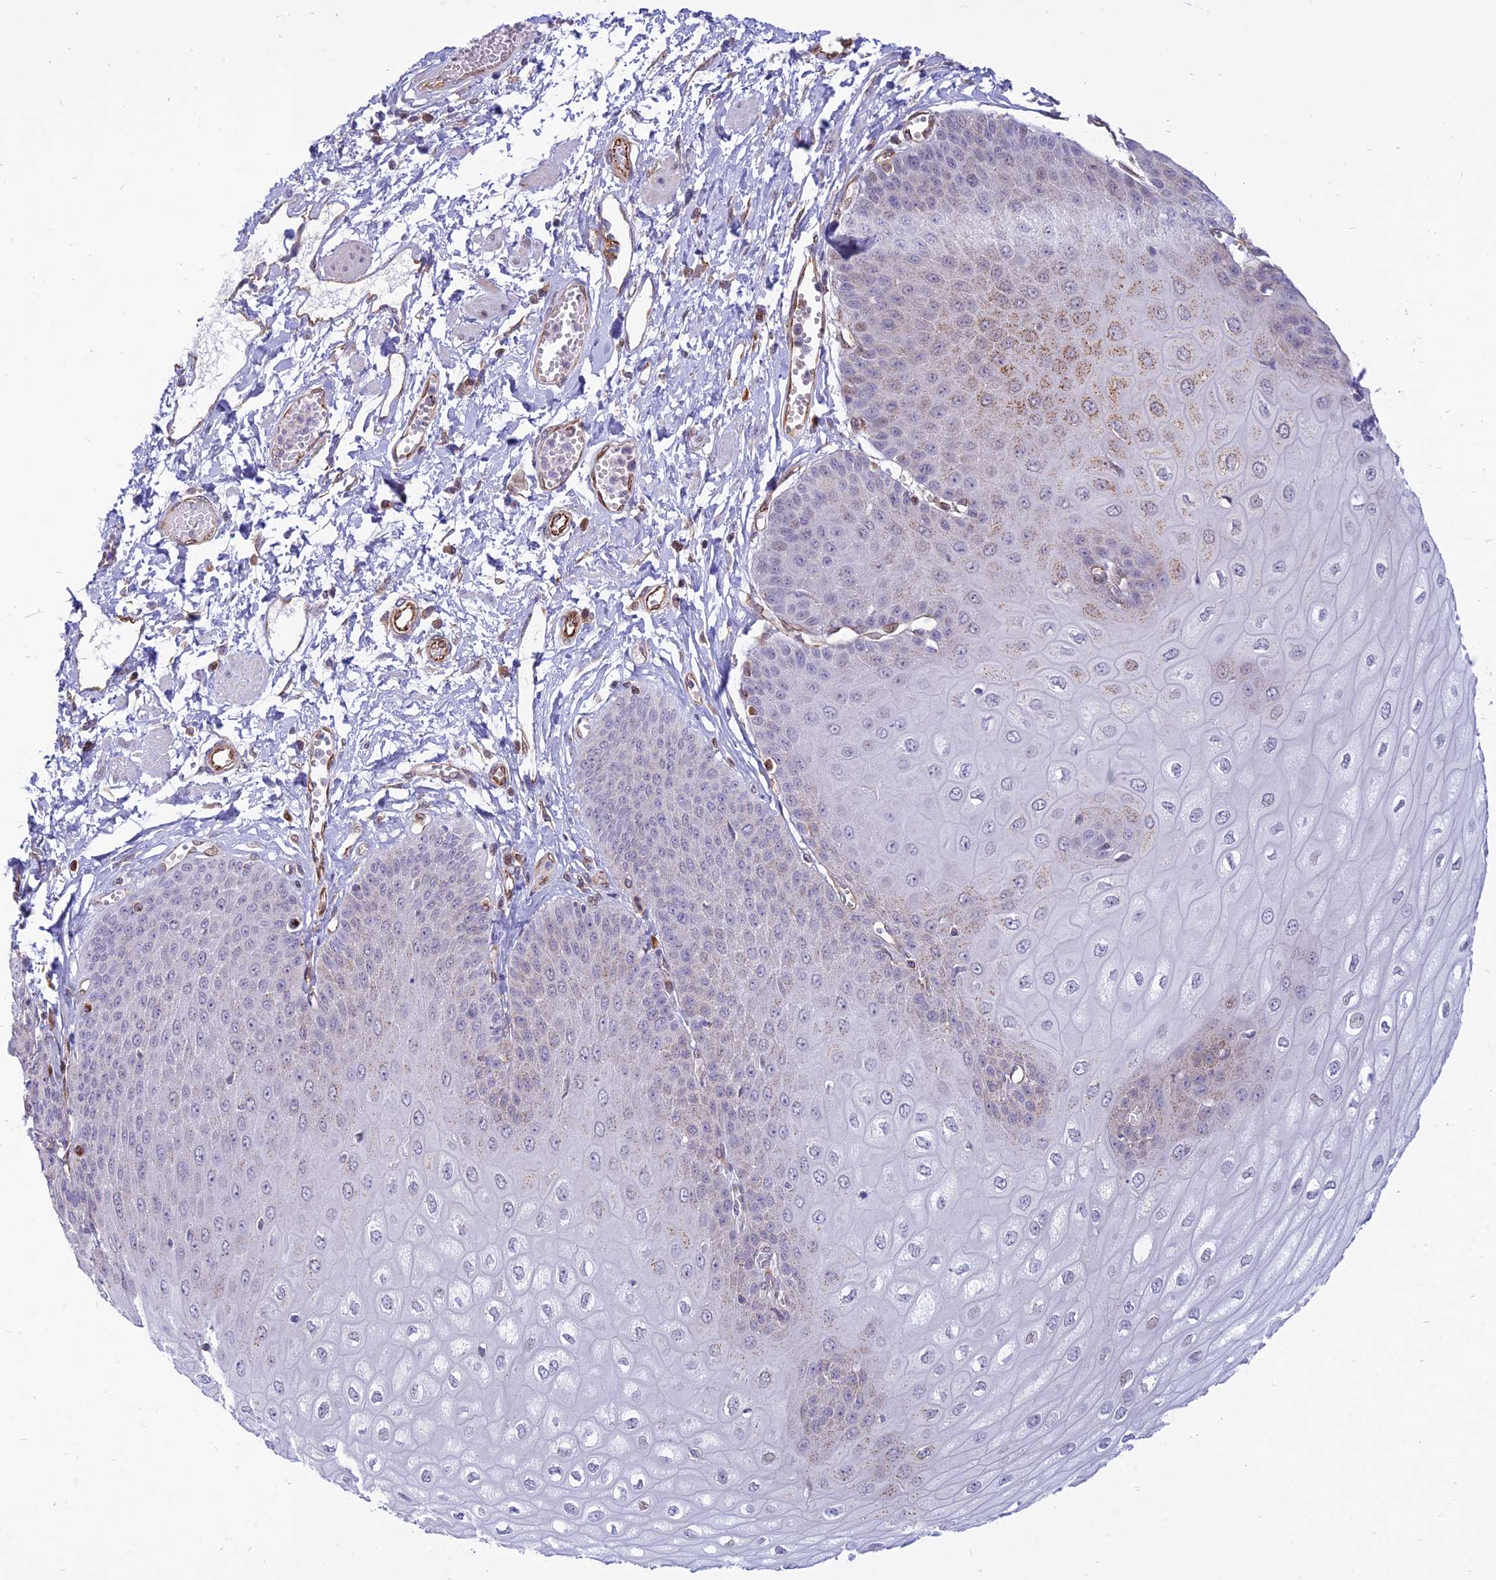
{"staining": {"intensity": "weak", "quantity": "25%-75%", "location": "cytoplasmic/membranous"}, "tissue": "esophagus", "cell_type": "Squamous epithelial cells", "image_type": "normal", "snomed": [{"axis": "morphology", "description": "Normal tissue, NOS"}, {"axis": "topography", "description": "Esophagus"}], "caption": "Esophagus stained with a brown dye reveals weak cytoplasmic/membranous positive staining in approximately 25%-75% of squamous epithelial cells.", "gene": "SAPCD2", "patient": {"sex": "male", "age": 60}}